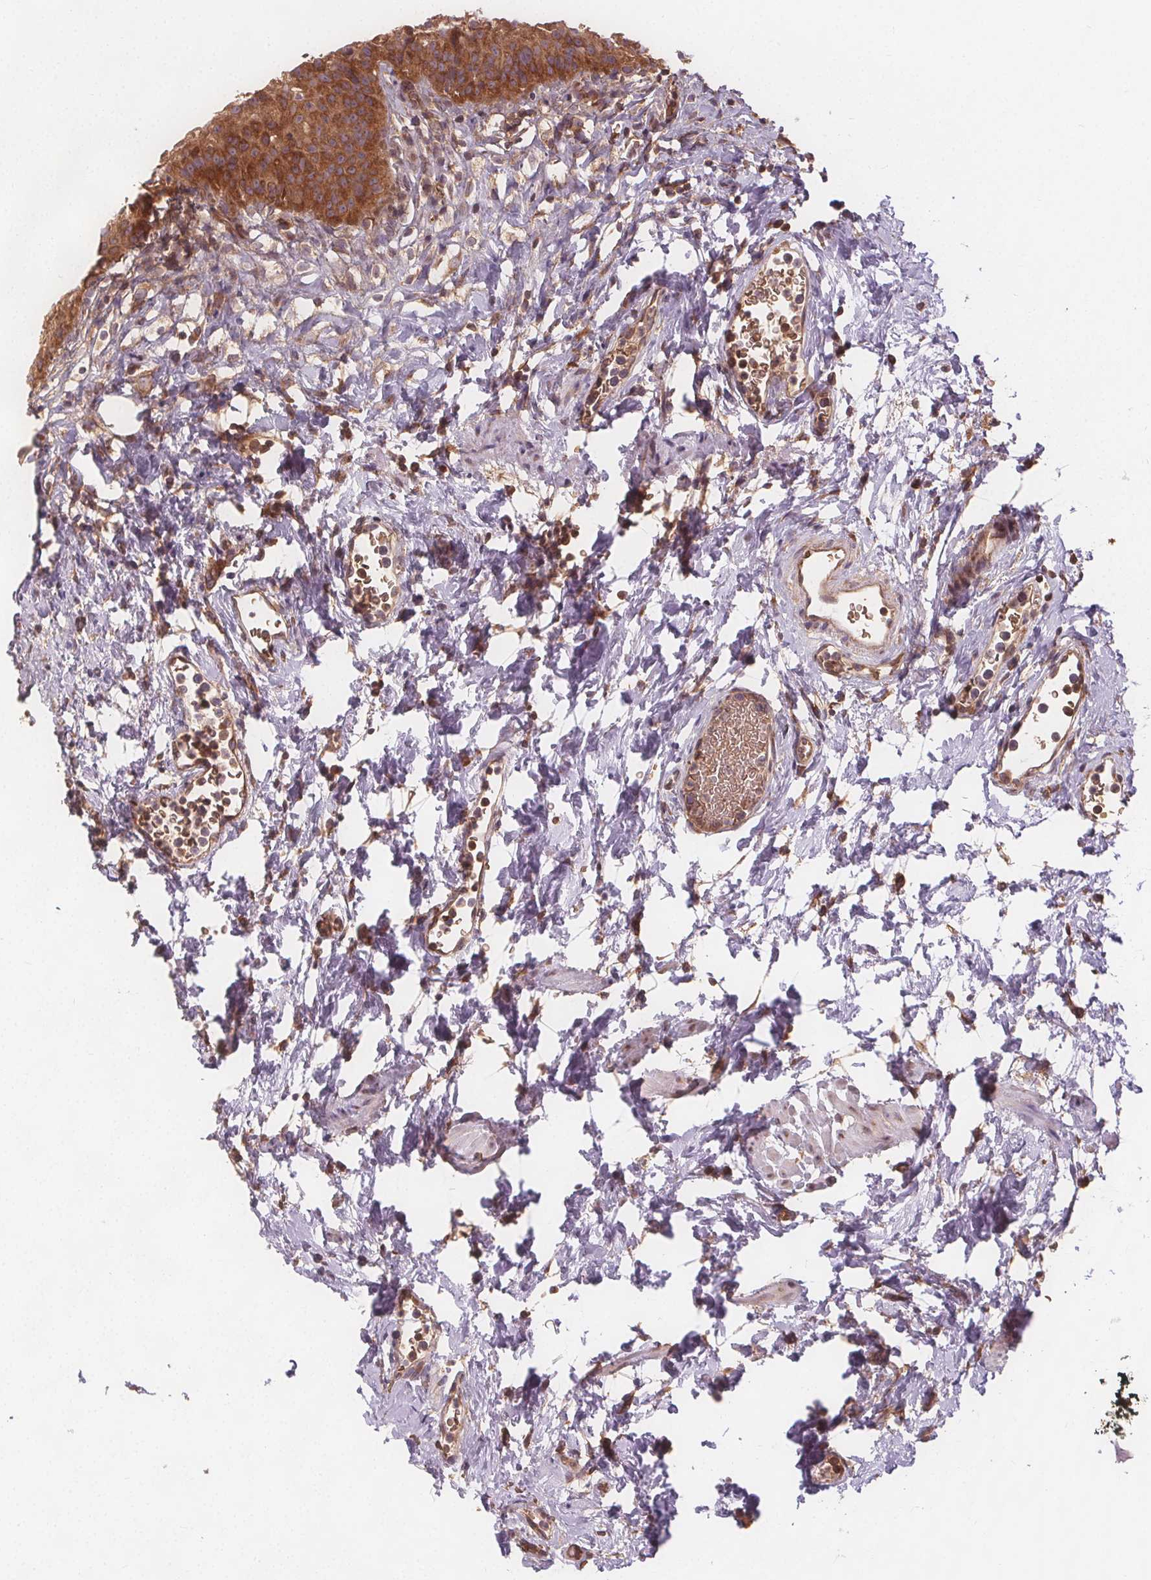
{"staining": {"intensity": "moderate", "quantity": ">75%", "location": "cytoplasmic/membranous"}, "tissue": "urinary bladder", "cell_type": "Urothelial cells", "image_type": "normal", "snomed": [{"axis": "morphology", "description": "Normal tissue, NOS"}, {"axis": "topography", "description": "Urinary bladder"}], "caption": "Benign urinary bladder shows moderate cytoplasmic/membranous expression in approximately >75% of urothelial cells.", "gene": "EIF3D", "patient": {"sex": "male", "age": 76}}